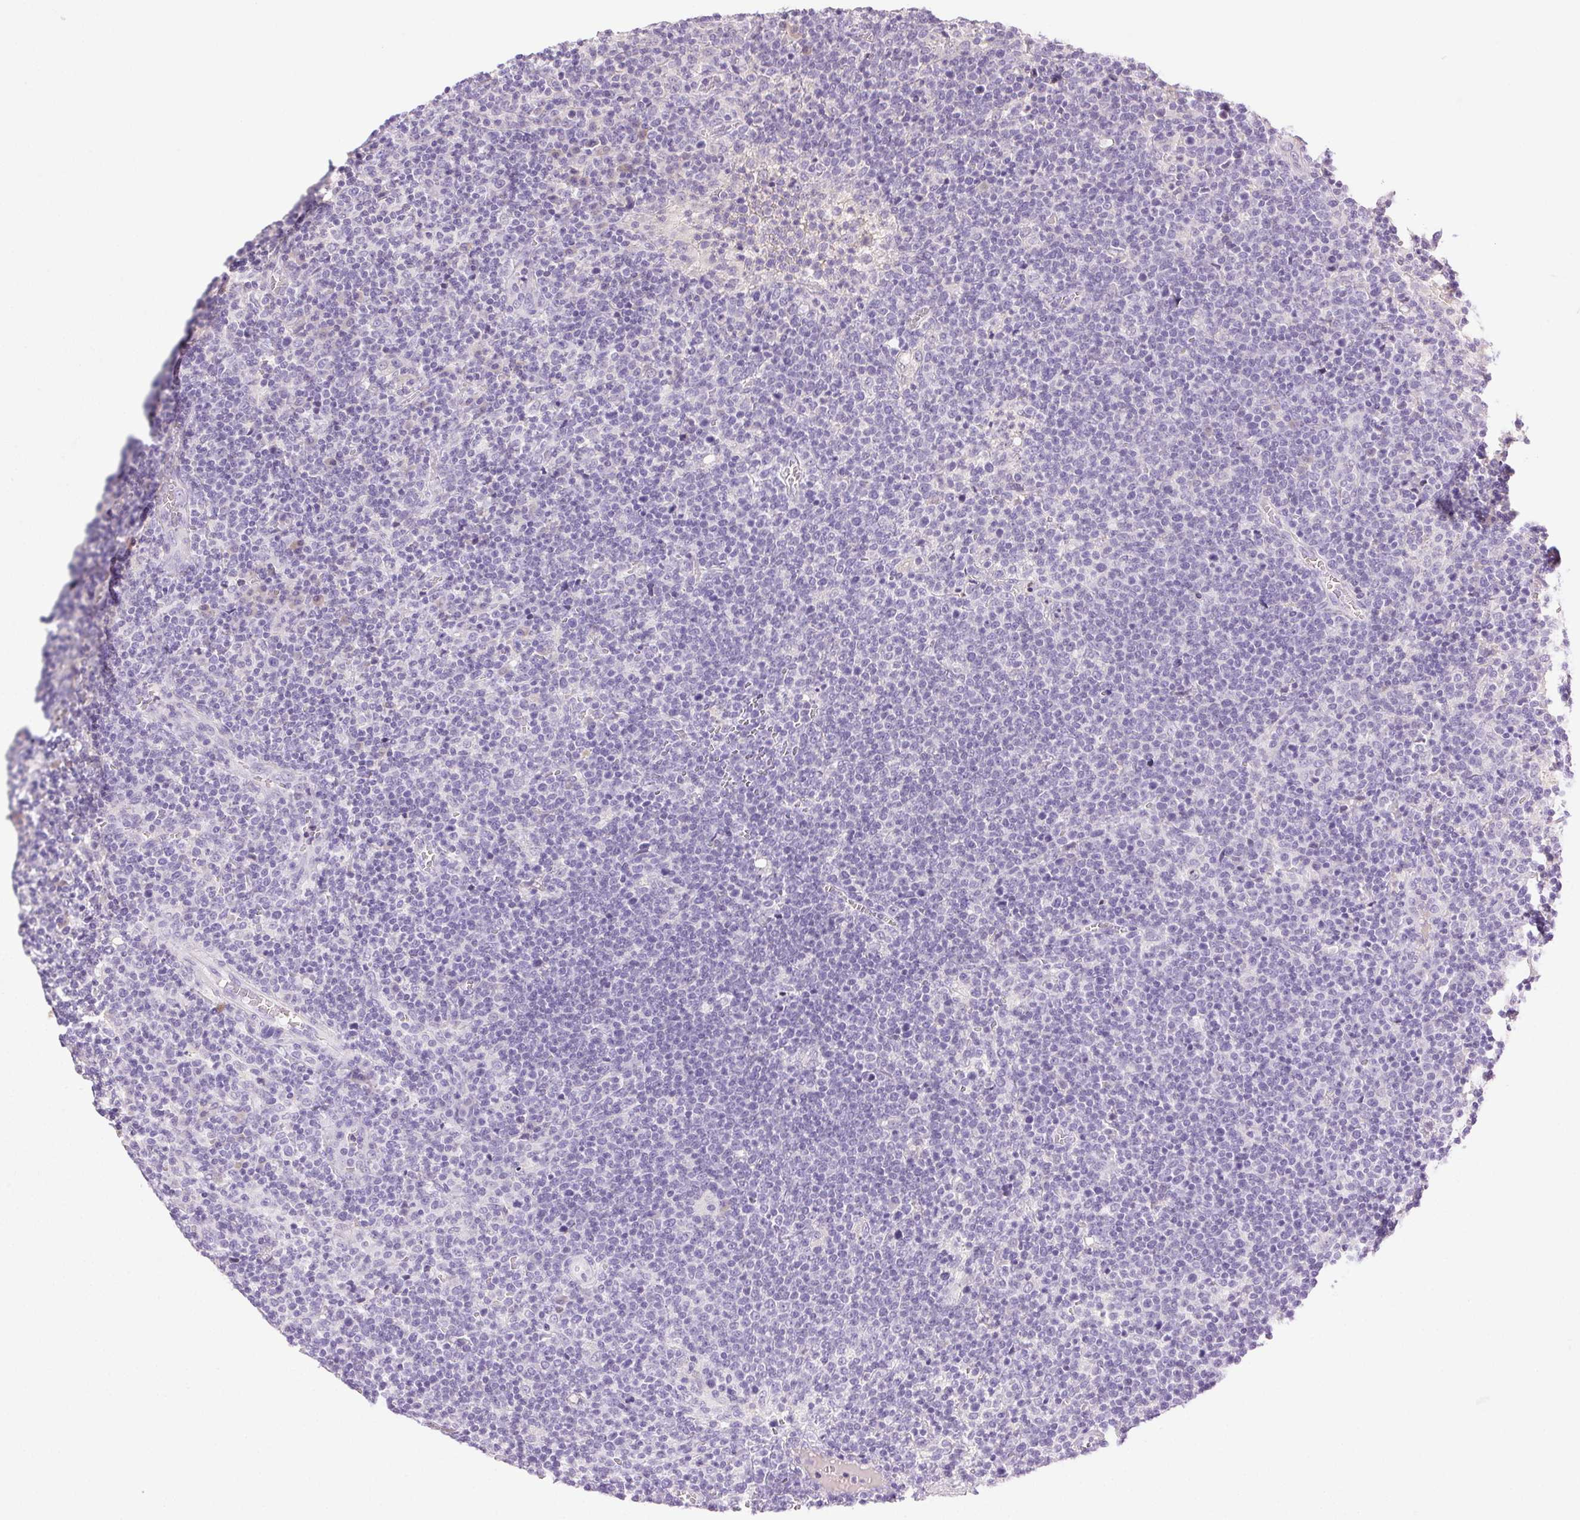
{"staining": {"intensity": "negative", "quantity": "none", "location": "none"}, "tissue": "lymphoma", "cell_type": "Tumor cells", "image_type": "cancer", "snomed": [{"axis": "morphology", "description": "Malignant lymphoma, non-Hodgkin's type, High grade"}, {"axis": "topography", "description": "Lymph node"}], "caption": "High-grade malignant lymphoma, non-Hodgkin's type was stained to show a protein in brown. There is no significant staining in tumor cells. (Brightfield microscopy of DAB immunohistochemistry at high magnification).", "gene": "BPIFB2", "patient": {"sex": "male", "age": 61}}